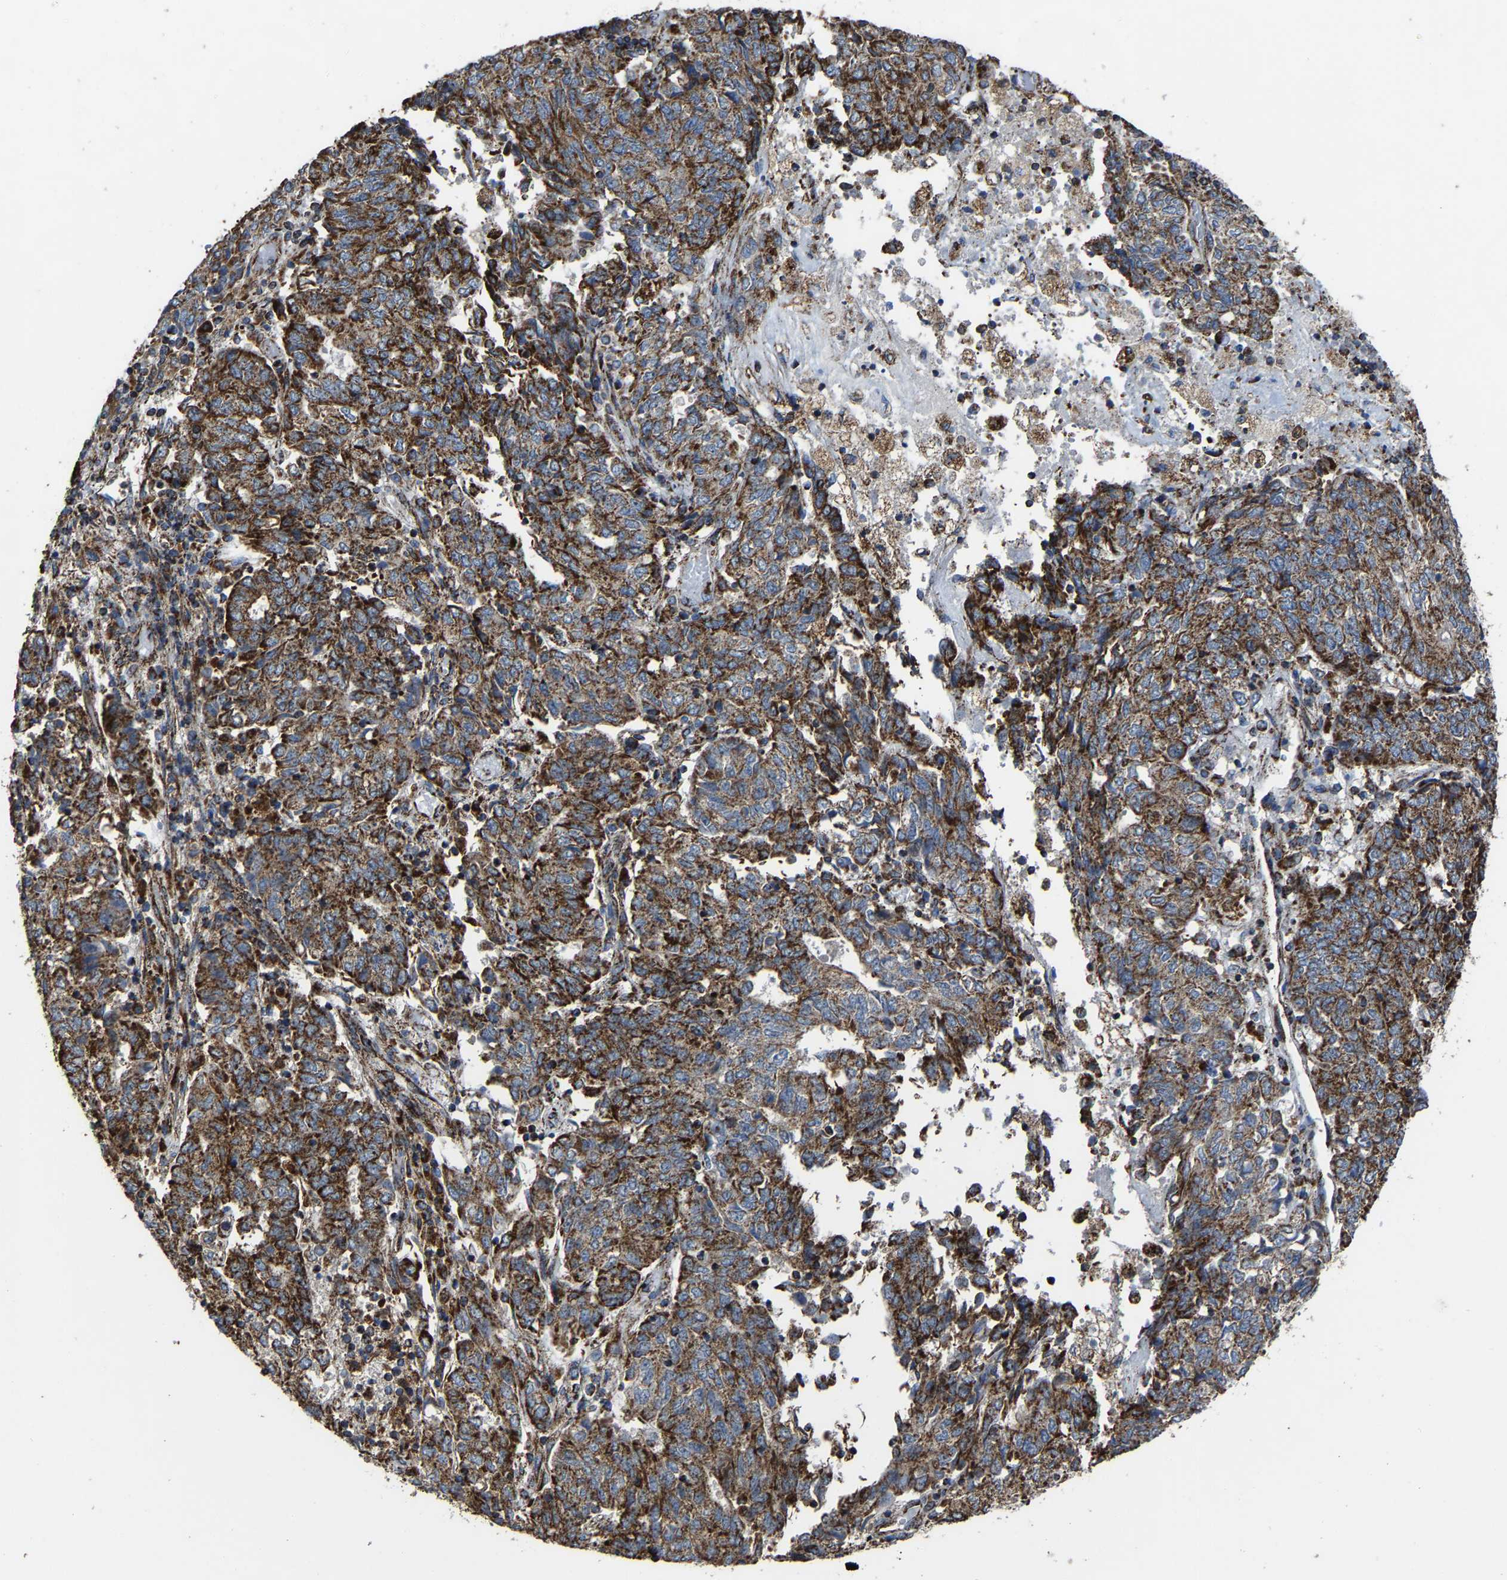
{"staining": {"intensity": "strong", "quantity": ">75%", "location": "cytoplasmic/membranous"}, "tissue": "endometrial cancer", "cell_type": "Tumor cells", "image_type": "cancer", "snomed": [{"axis": "morphology", "description": "Adenocarcinoma, NOS"}, {"axis": "topography", "description": "Endometrium"}], "caption": "Tumor cells reveal high levels of strong cytoplasmic/membranous expression in about >75% of cells in human endometrial cancer (adenocarcinoma). Using DAB (3,3'-diaminobenzidine) (brown) and hematoxylin (blue) stains, captured at high magnification using brightfield microscopy.", "gene": "NDUFV3", "patient": {"sex": "female", "age": 80}}